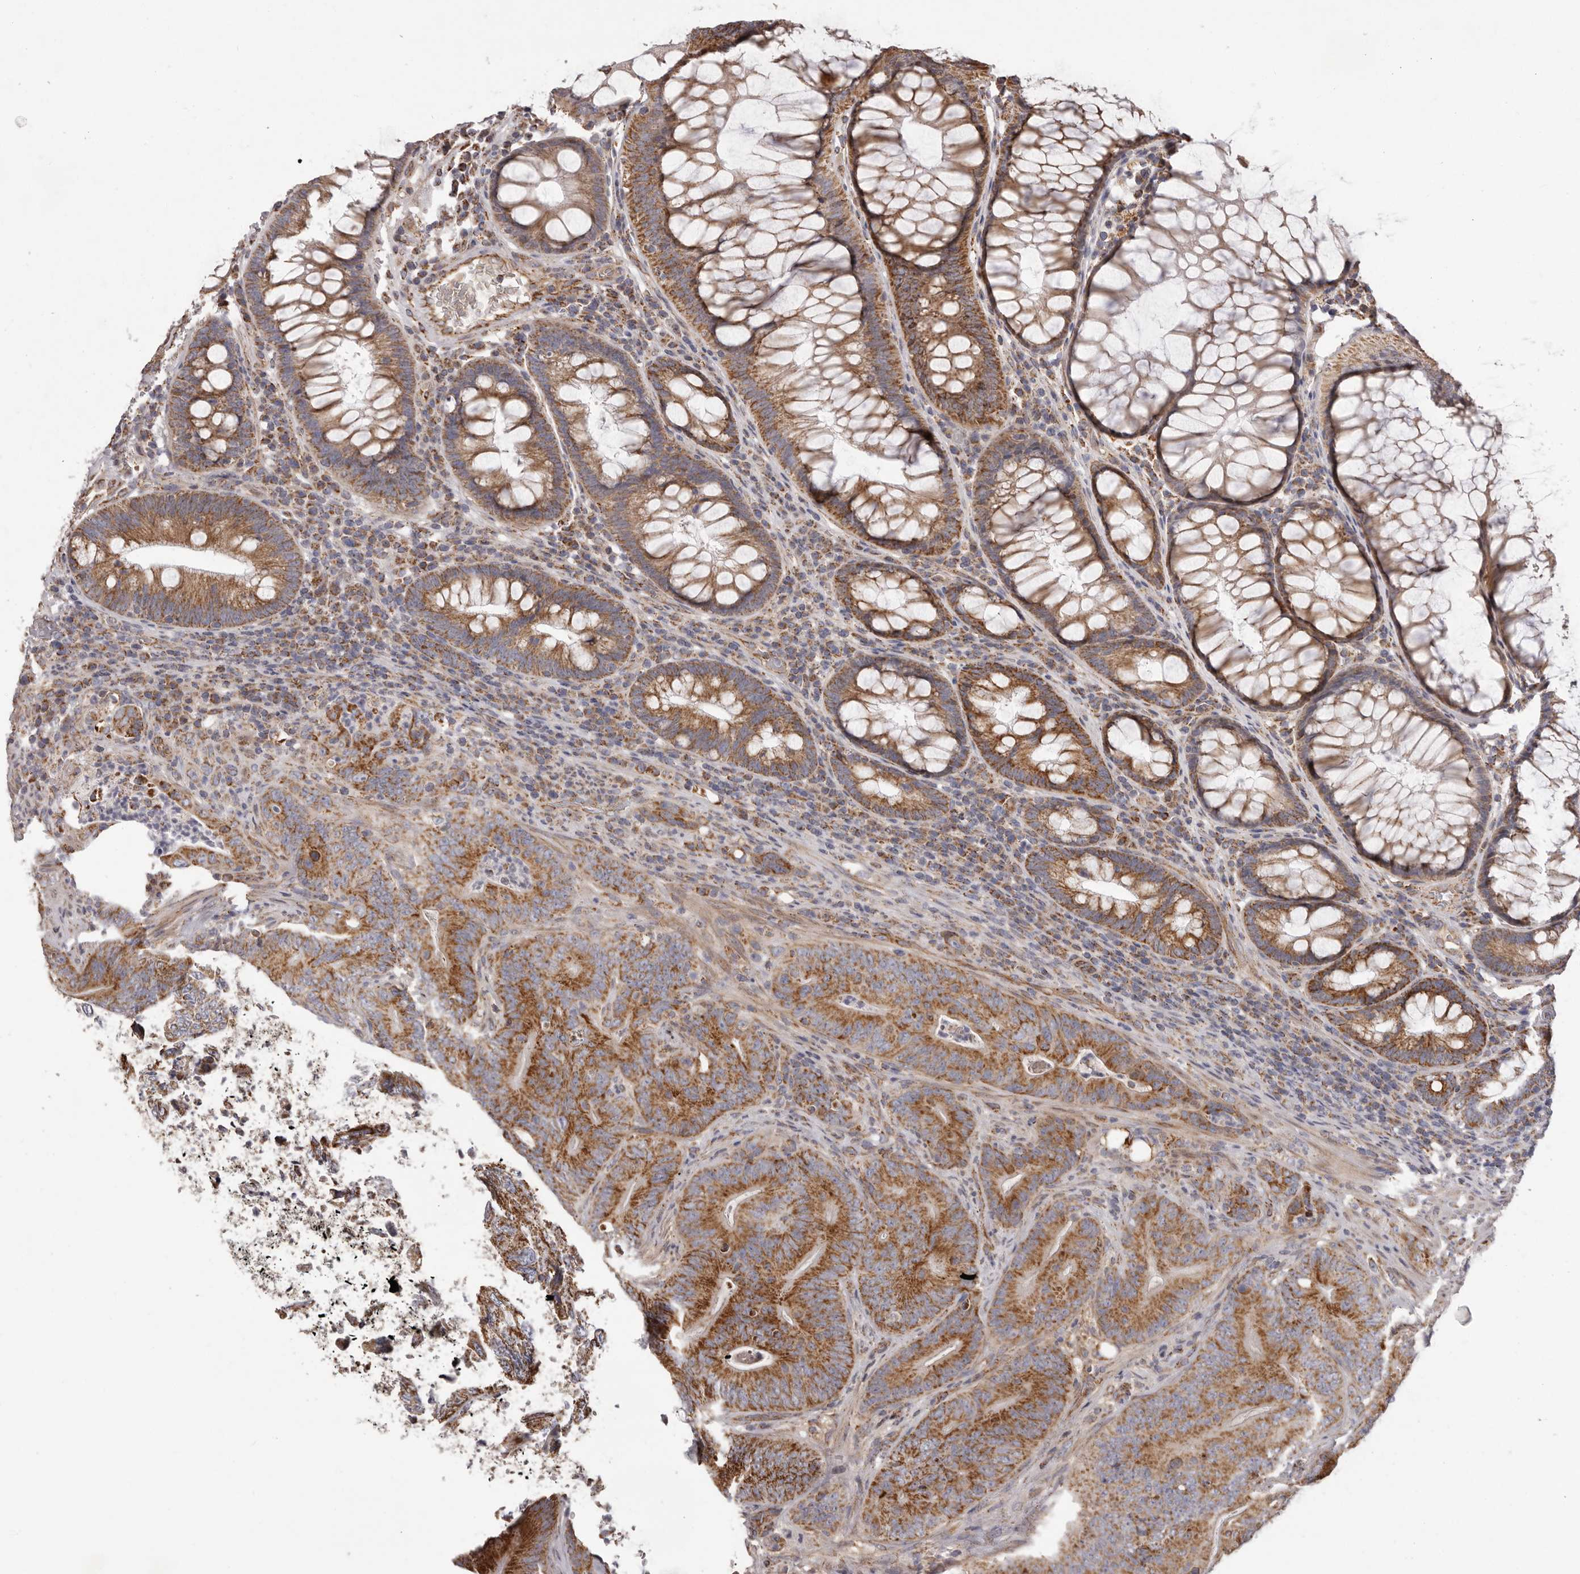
{"staining": {"intensity": "strong", "quantity": ">75%", "location": "cytoplasmic/membranous"}, "tissue": "colorectal cancer", "cell_type": "Tumor cells", "image_type": "cancer", "snomed": [{"axis": "morphology", "description": "Normal tissue, NOS"}, {"axis": "topography", "description": "Colon"}], "caption": "Immunohistochemical staining of human colorectal cancer displays strong cytoplasmic/membranous protein staining in about >75% of tumor cells.", "gene": "CHRM2", "patient": {"sex": "female", "age": 82}}